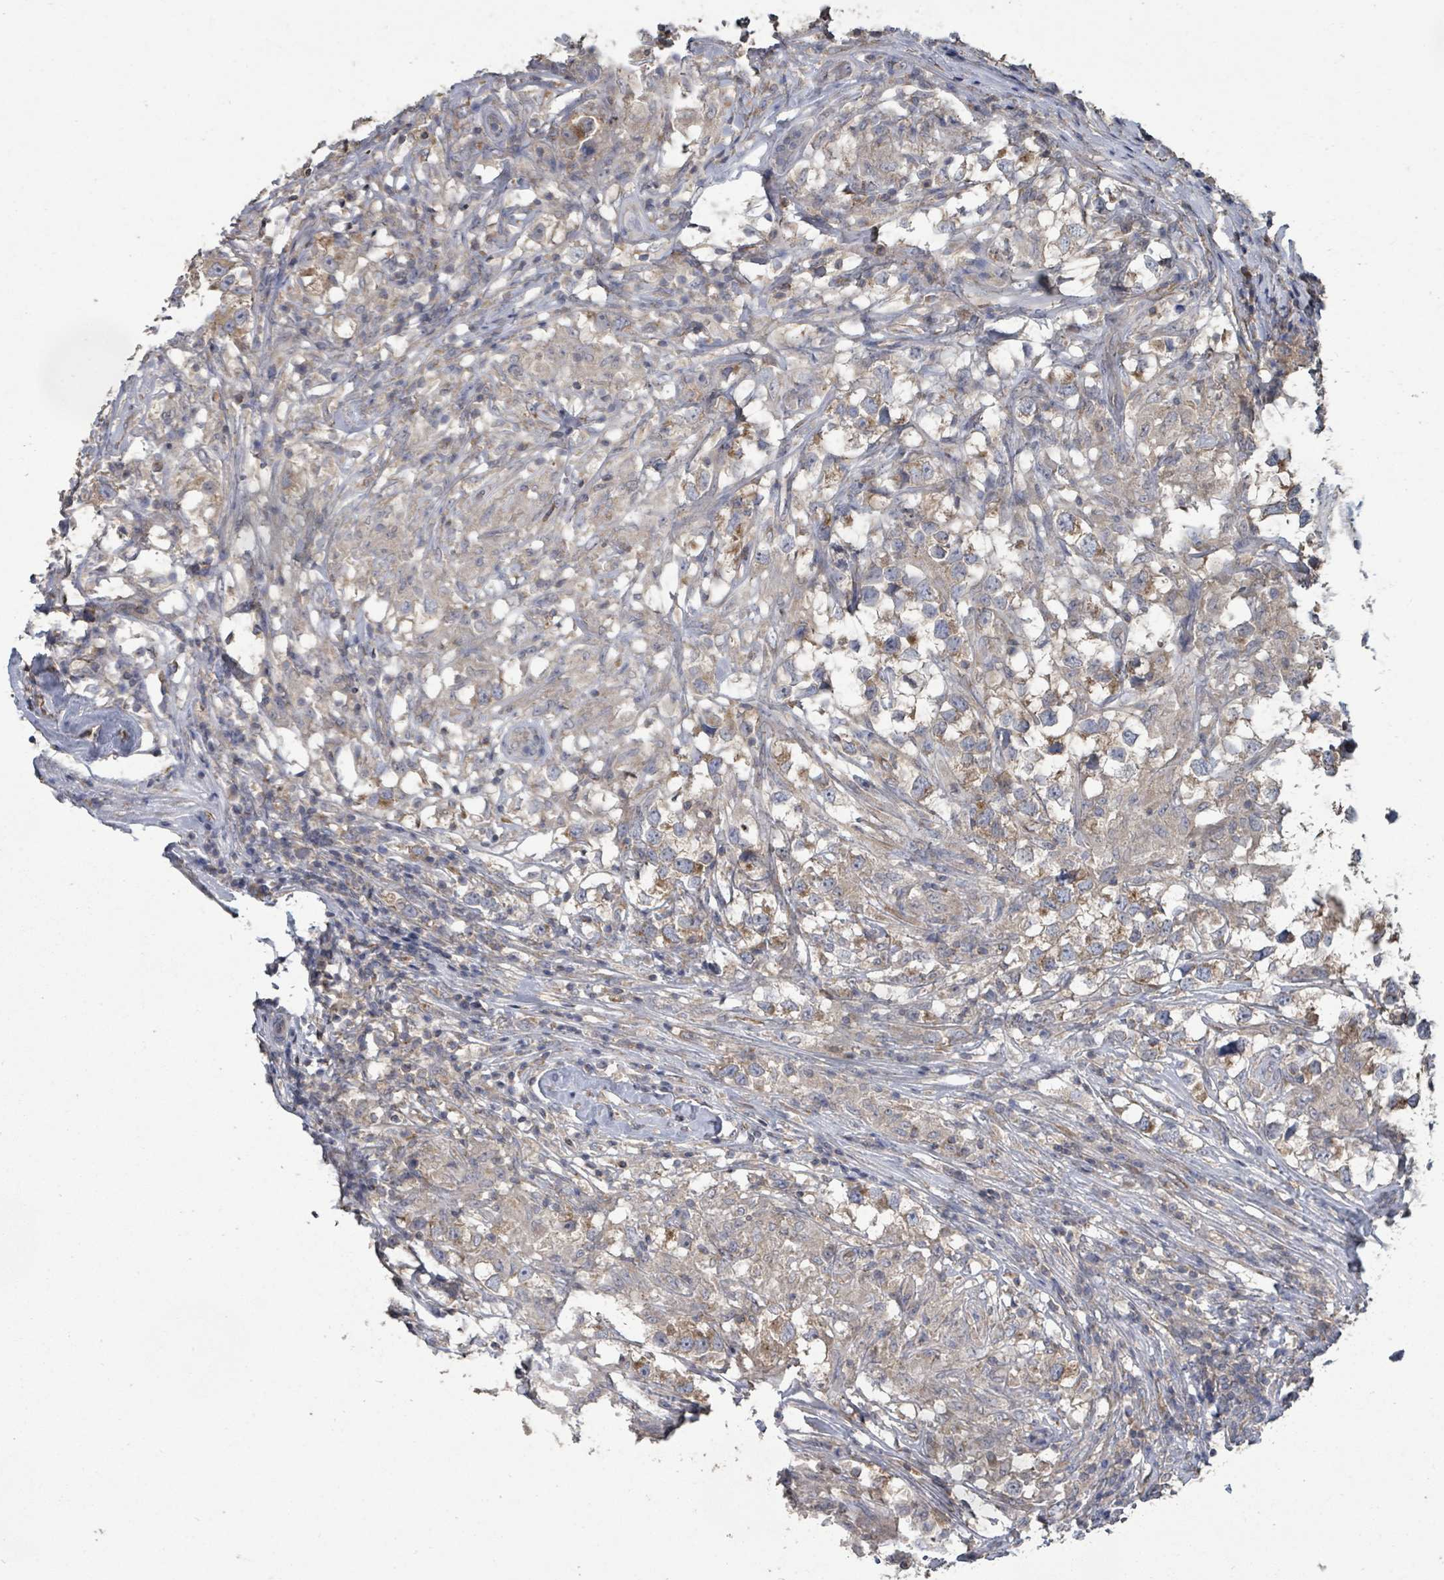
{"staining": {"intensity": "weak", "quantity": "25%-75%", "location": "cytoplasmic/membranous"}, "tissue": "testis cancer", "cell_type": "Tumor cells", "image_type": "cancer", "snomed": [{"axis": "morphology", "description": "Seminoma, NOS"}, {"axis": "topography", "description": "Testis"}], "caption": "DAB (3,3'-diaminobenzidine) immunohistochemical staining of testis cancer demonstrates weak cytoplasmic/membranous protein expression in approximately 25%-75% of tumor cells.", "gene": "SLC9A7", "patient": {"sex": "male", "age": 46}}